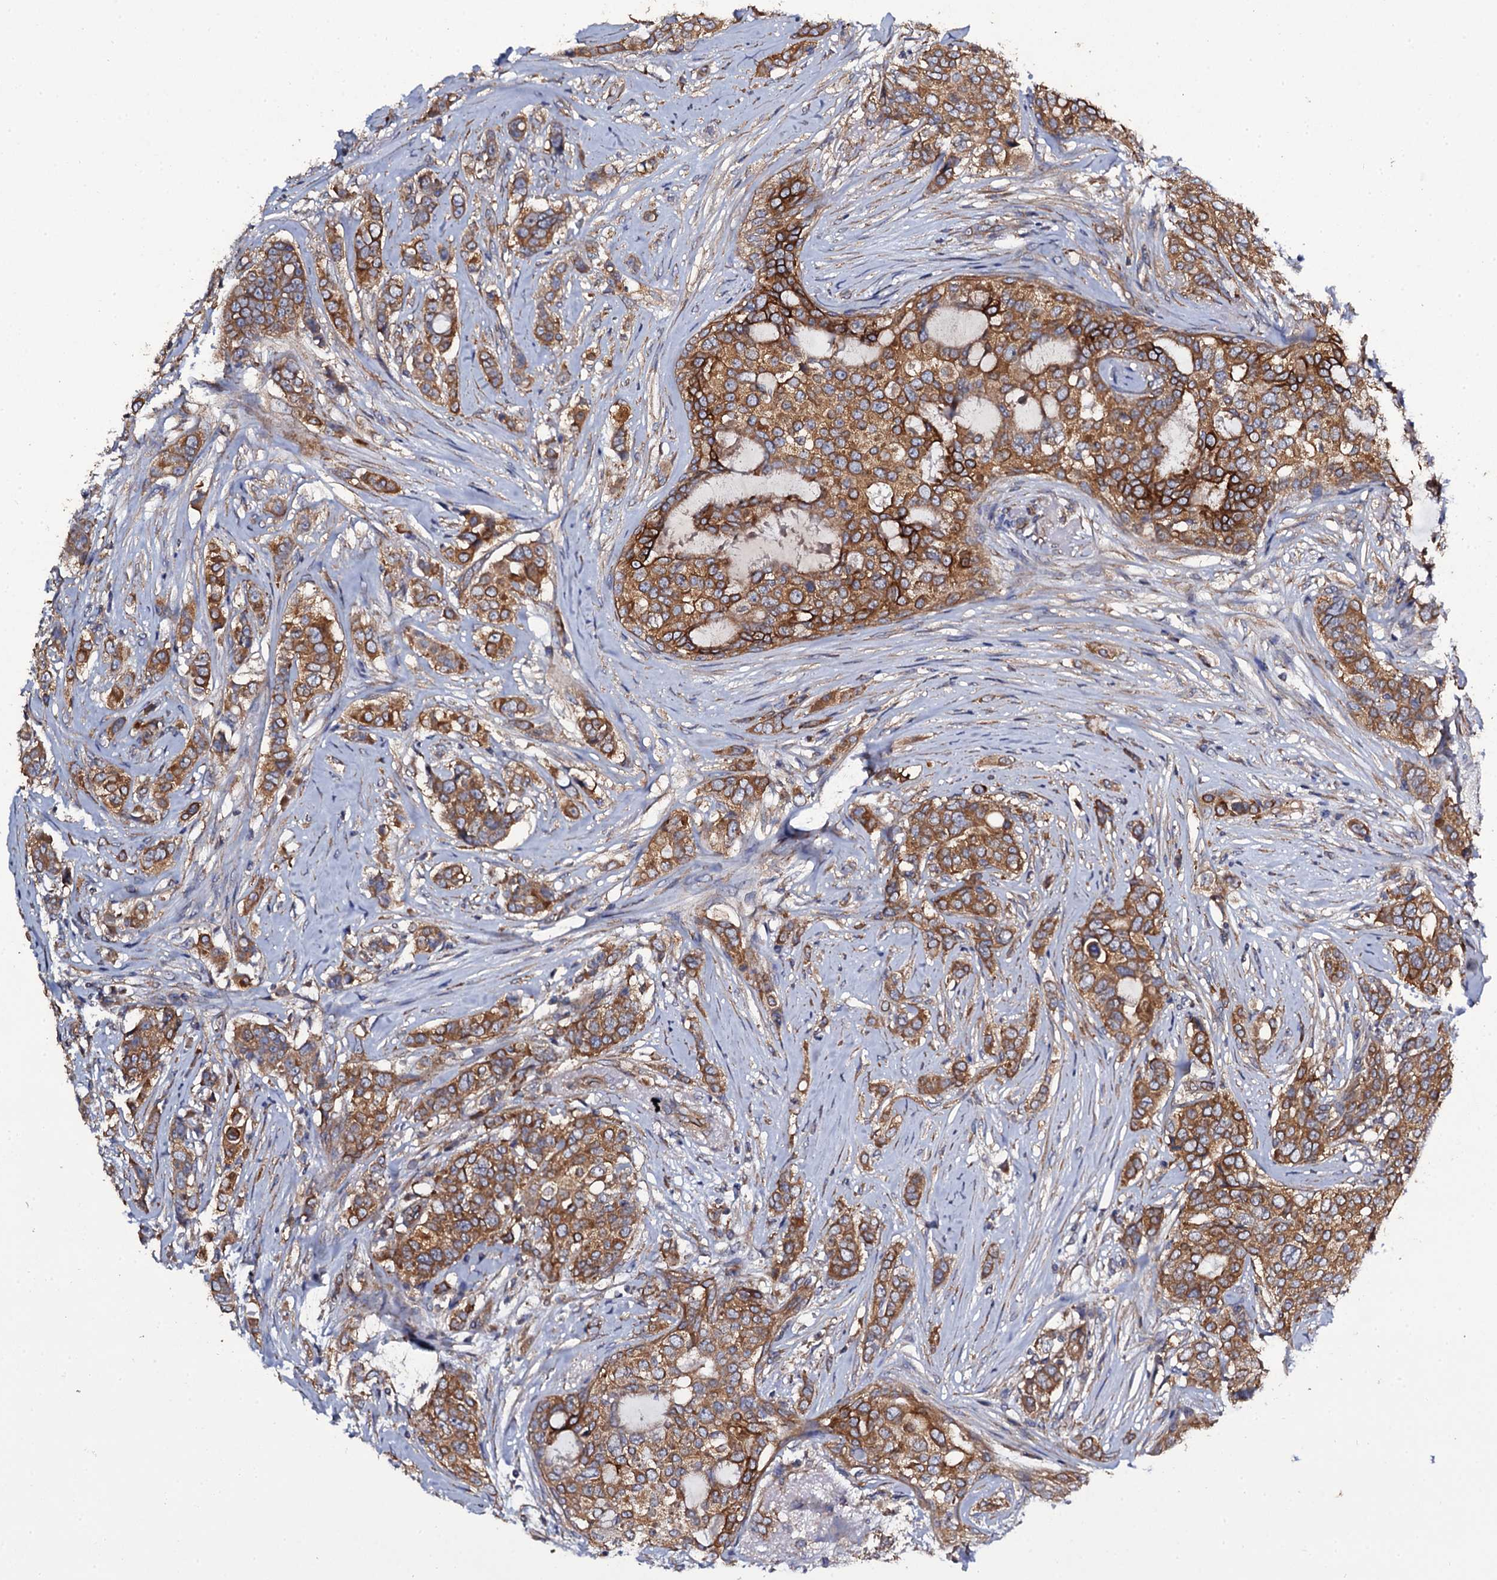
{"staining": {"intensity": "moderate", "quantity": ">75%", "location": "cytoplasmic/membranous"}, "tissue": "breast cancer", "cell_type": "Tumor cells", "image_type": "cancer", "snomed": [{"axis": "morphology", "description": "Lobular carcinoma"}, {"axis": "topography", "description": "Breast"}], "caption": "Human lobular carcinoma (breast) stained with a protein marker reveals moderate staining in tumor cells.", "gene": "TTC23", "patient": {"sex": "female", "age": 51}}